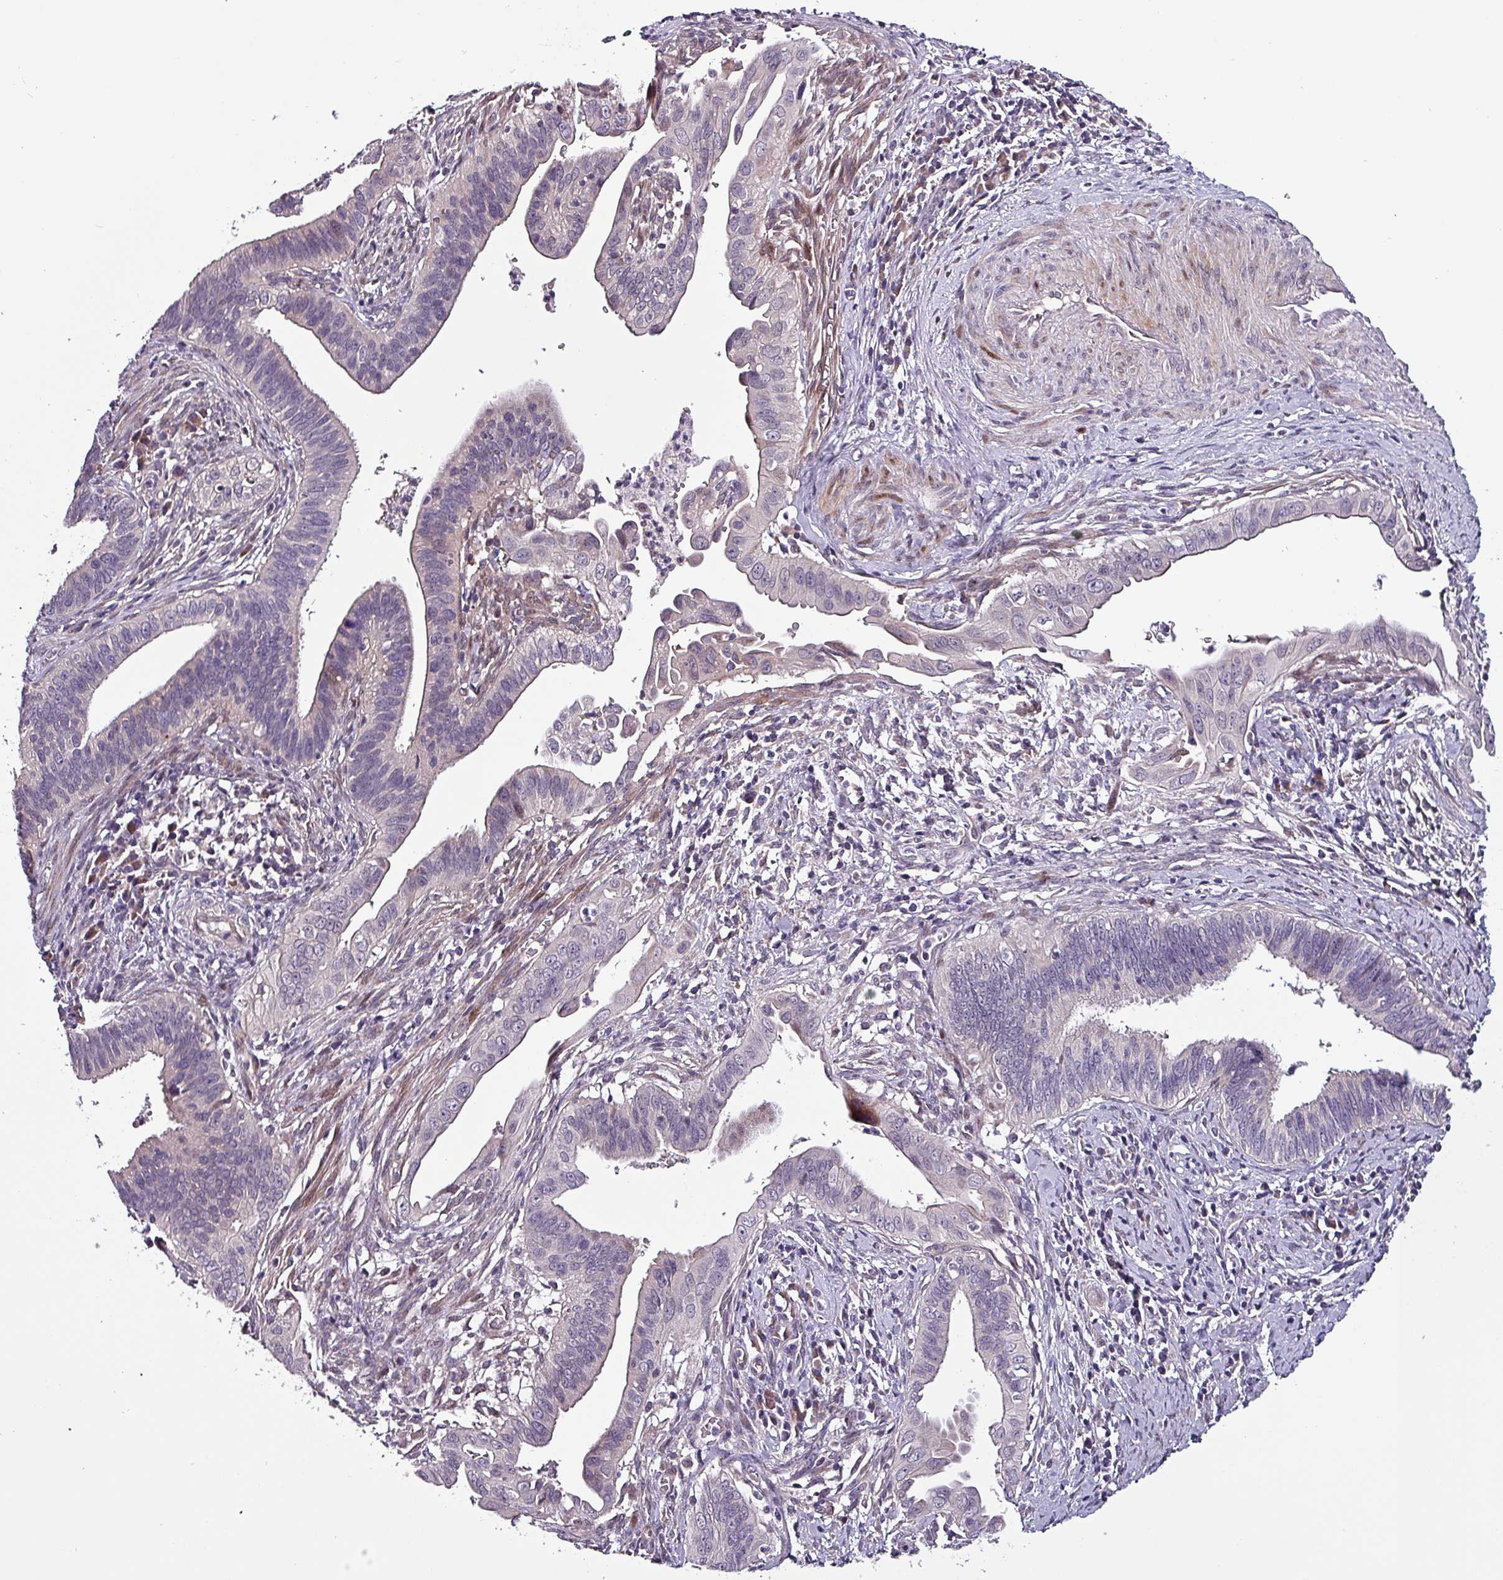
{"staining": {"intensity": "moderate", "quantity": "<25%", "location": "cytoplasmic/membranous,nuclear"}, "tissue": "cervical cancer", "cell_type": "Tumor cells", "image_type": "cancer", "snomed": [{"axis": "morphology", "description": "Adenocarcinoma, NOS"}, {"axis": "topography", "description": "Cervix"}], "caption": "Immunohistochemical staining of cervical adenocarcinoma exhibits moderate cytoplasmic/membranous and nuclear protein positivity in about <25% of tumor cells.", "gene": "GRAPL", "patient": {"sex": "female", "age": 42}}